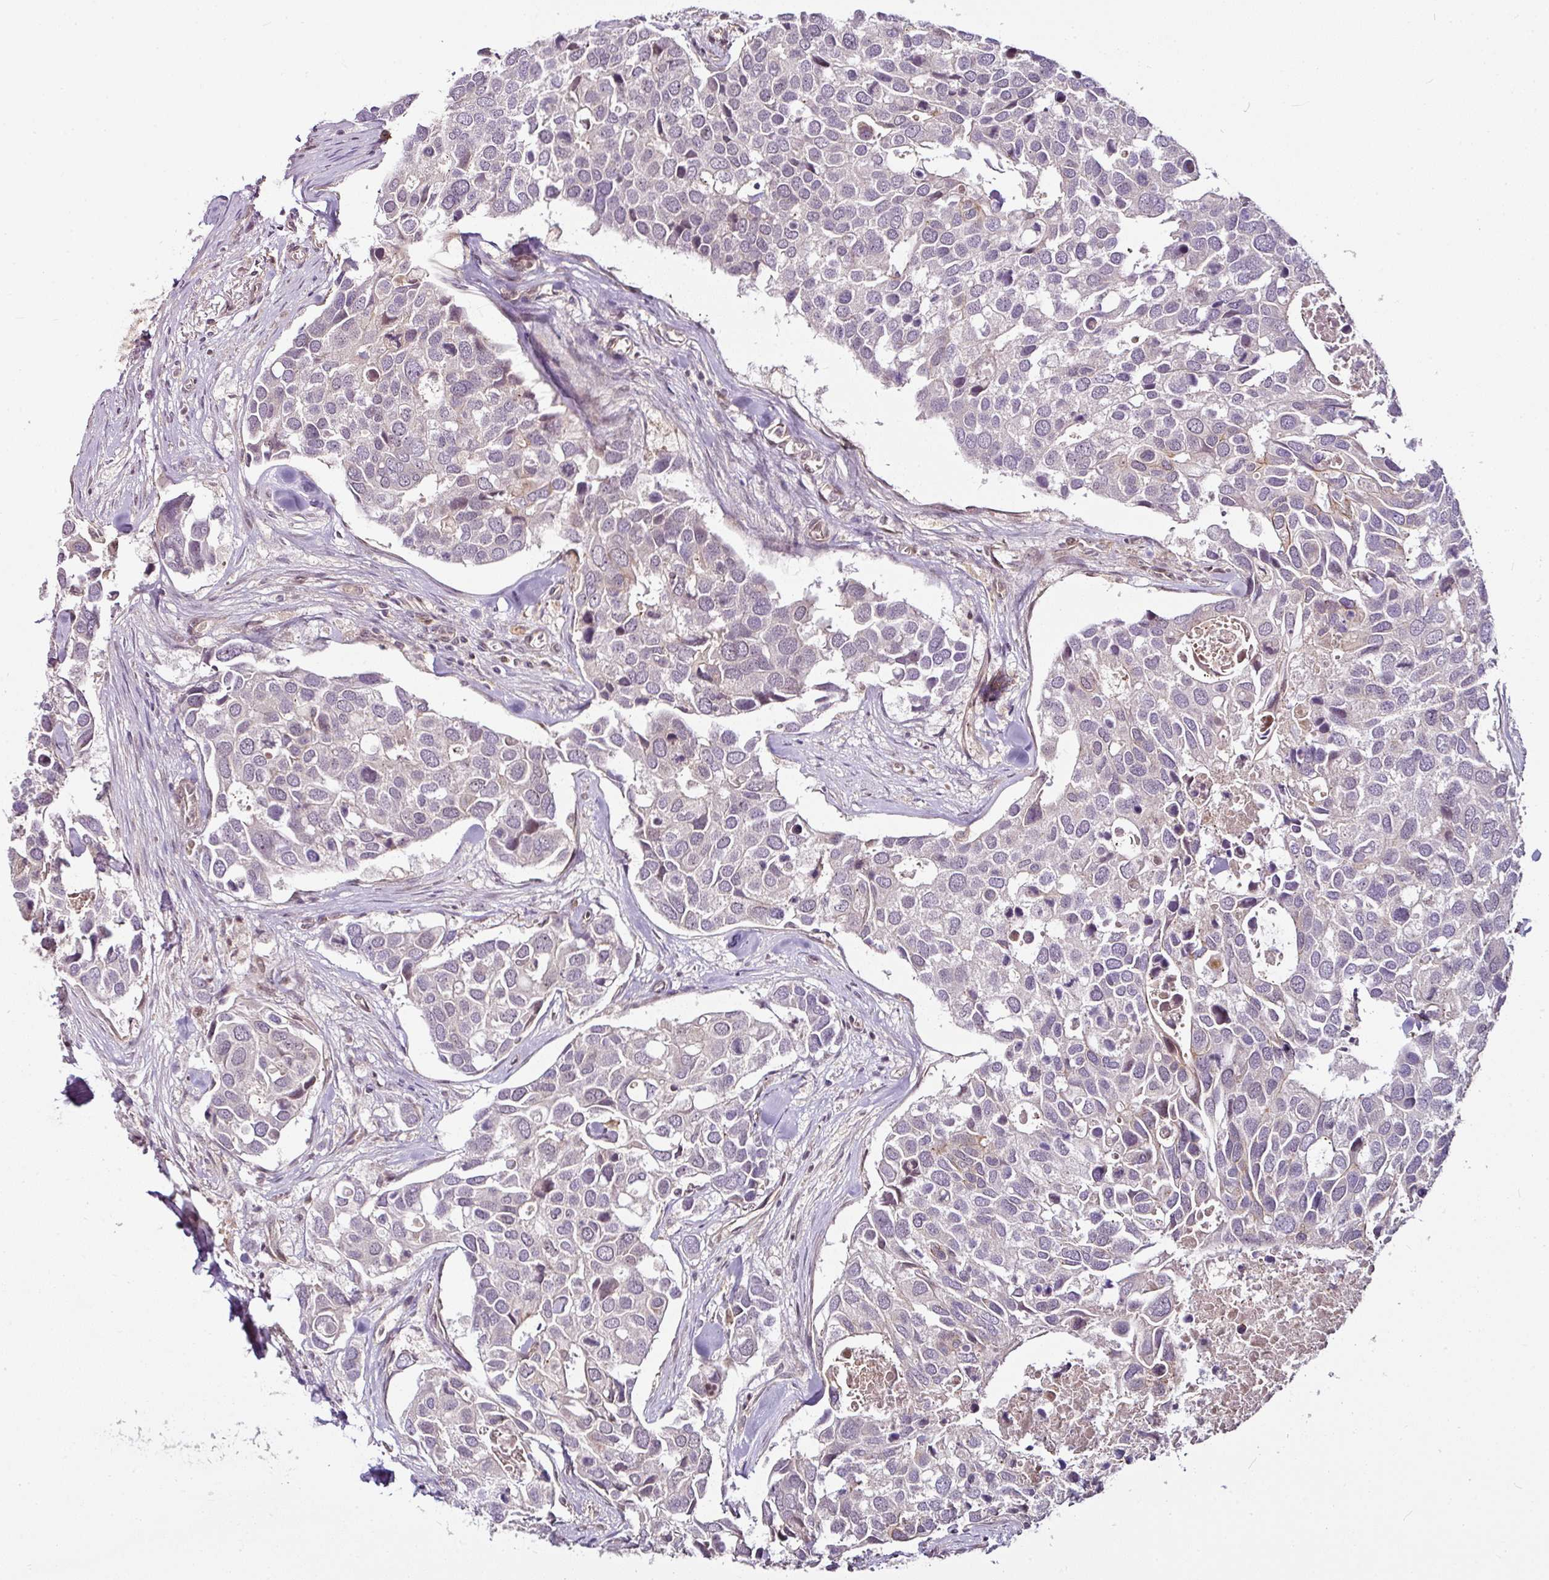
{"staining": {"intensity": "negative", "quantity": "none", "location": "none"}, "tissue": "breast cancer", "cell_type": "Tumor cells", "image_type": "cancer", "snomed": [{"axis": "morphology", "description": "Duct carcinoma"}, {"axis": "topography", "description": "Breast"}], "caption": "An immunohistochemistry image of breast cancer is shown. There is no staining in tumor cells of breast cancer. (Immunohistochemistry, brightfield microscopy, high magnification).", "gene": "DCAF13", "patient": {"sex": "female", "age": 83}}